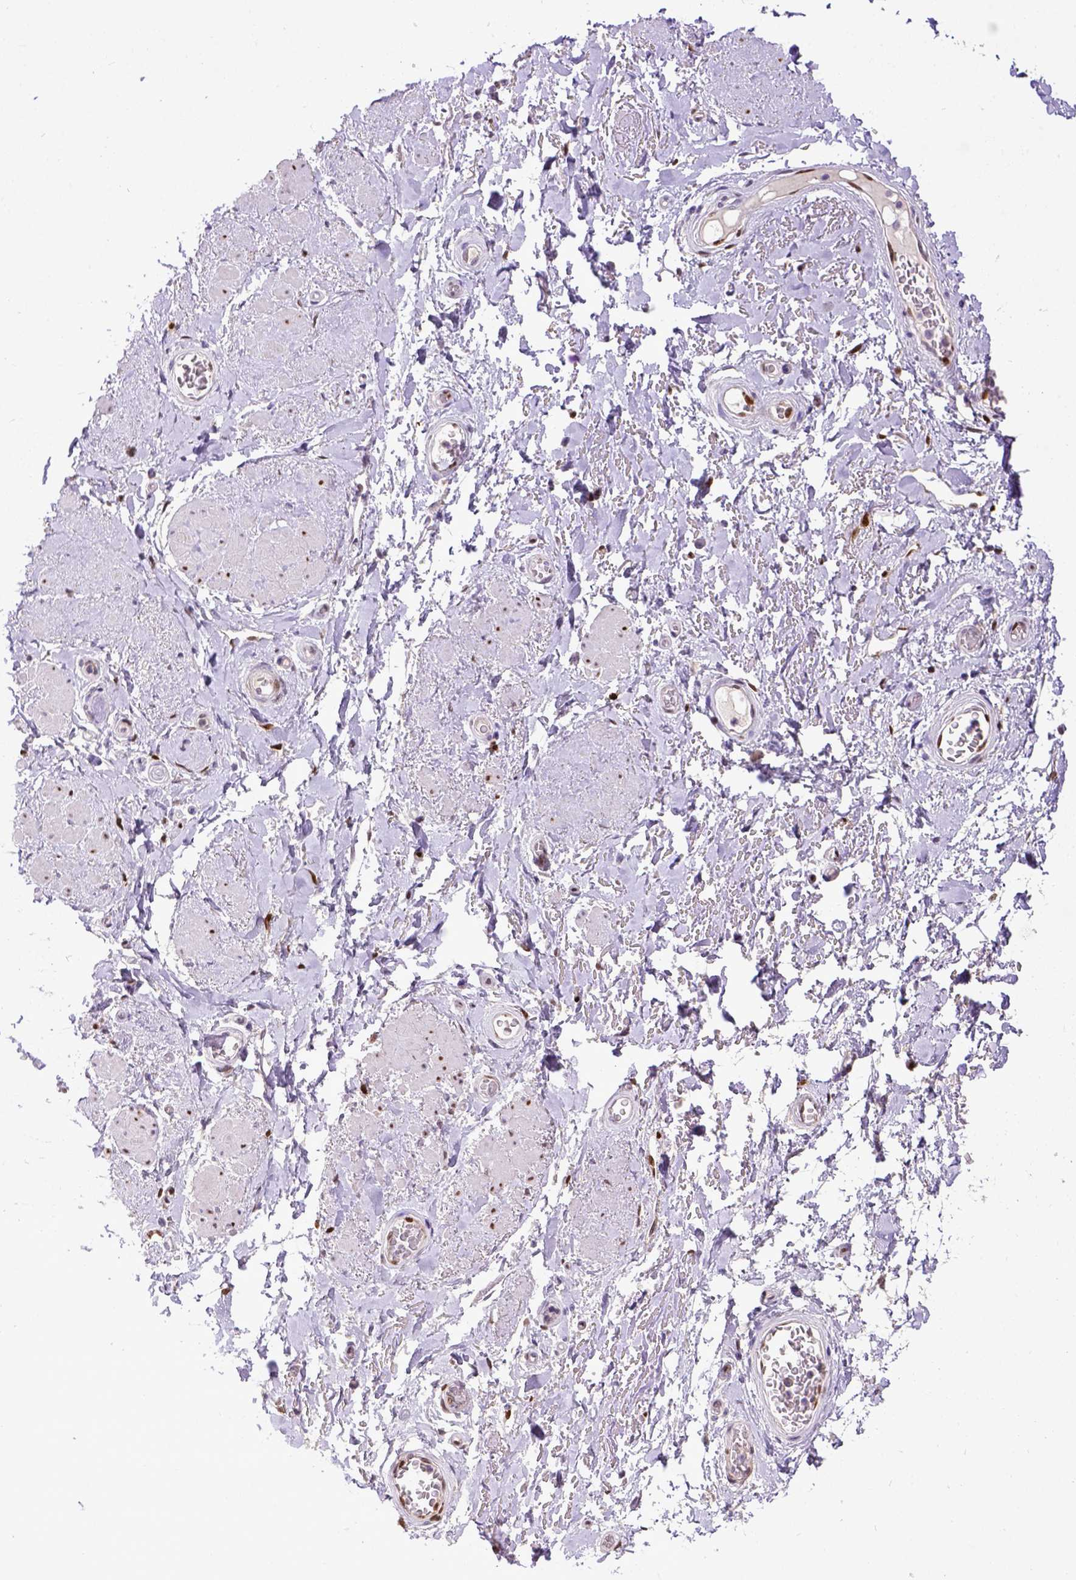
{"staining": {"intensity": "moderate", "quantity": ">75%", "location": "nuclear"}, "tissue": "adipose tissue", "cell_type": "Adipocytes", "image_type": "normal", "snomed": [{"axis": "morphology", "description": "Normal tissue, NOS"}, {"axis": "topography", "description": "Anal"}, {"axis": "topography", "description": "Peripheral nerve tissue"}], "caption": "Moderate nuclear positivity is present in approximately >75% of adipocytes in unremarkable adipose tissue. (DAB (3,3'-diaminobenzidine) IHC with brightfield microscopy, high magnification).", "gene": "CDKN1A", "patient": {"sex": "male", "age": 53}}